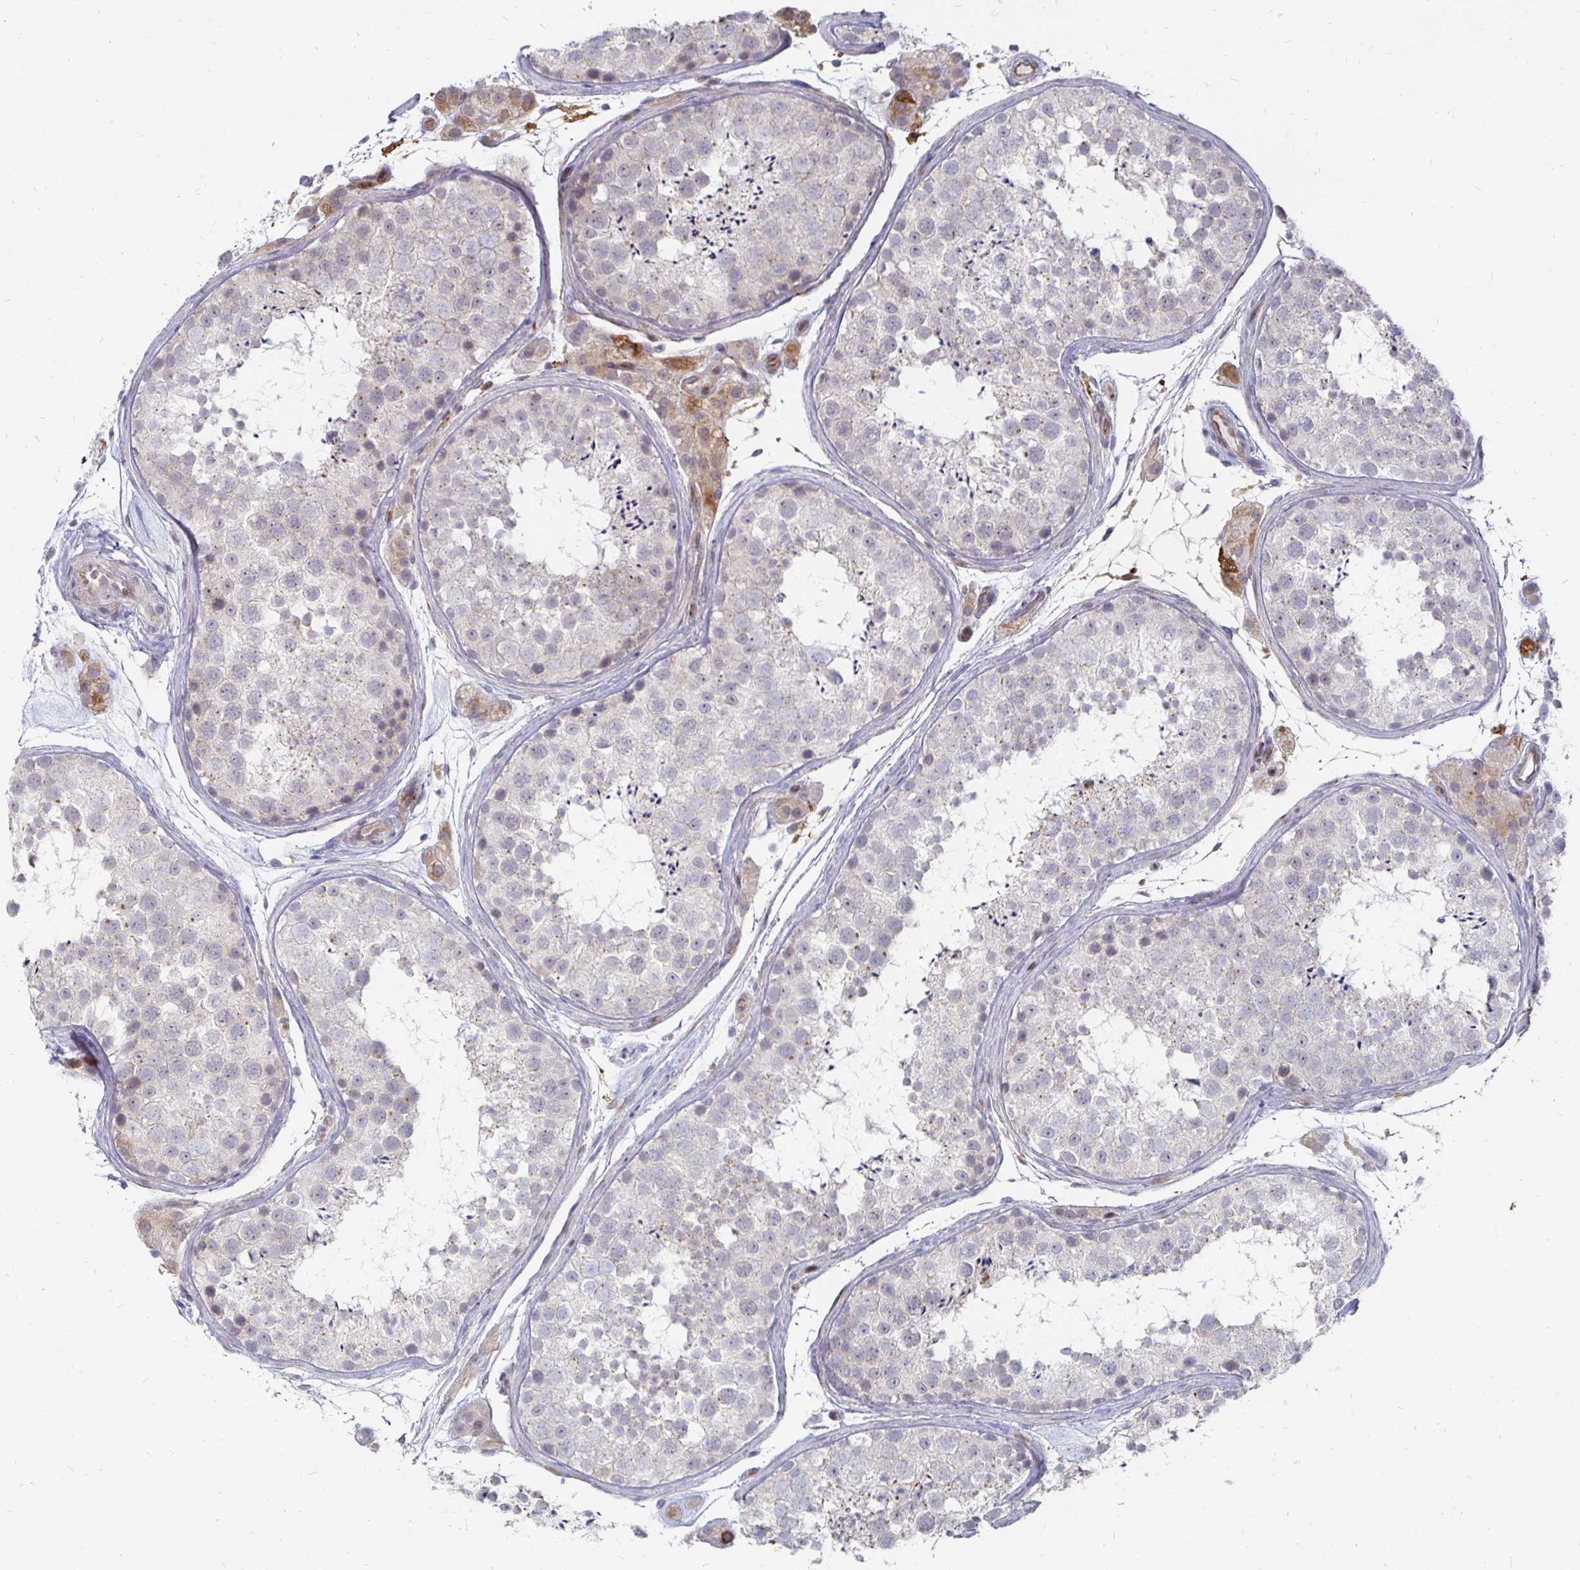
{"staining": {"intensity": "weak", "quantity": "<25%", "location": "cytoplasmic/membranous"}, "tissue": "testis", "cell_type": "Cells in seminiferous ducts", "image_type": "normal", "snomed": [{"axis": "morphology", "description": "Normal tissue, NOS"}, {"axis": "topography", "description": "Testis"}], "caption": "Cells in seminiferous ducts are negative for brown protein staining in unremarkable testis. (Brightfield microscopy of DAB (3,3'-diaminobenzidine) immunohistochemistry (IHC) at high magnification).", "gene": "CCDC85A", "patient": {"sex": "male", "age": 41}}